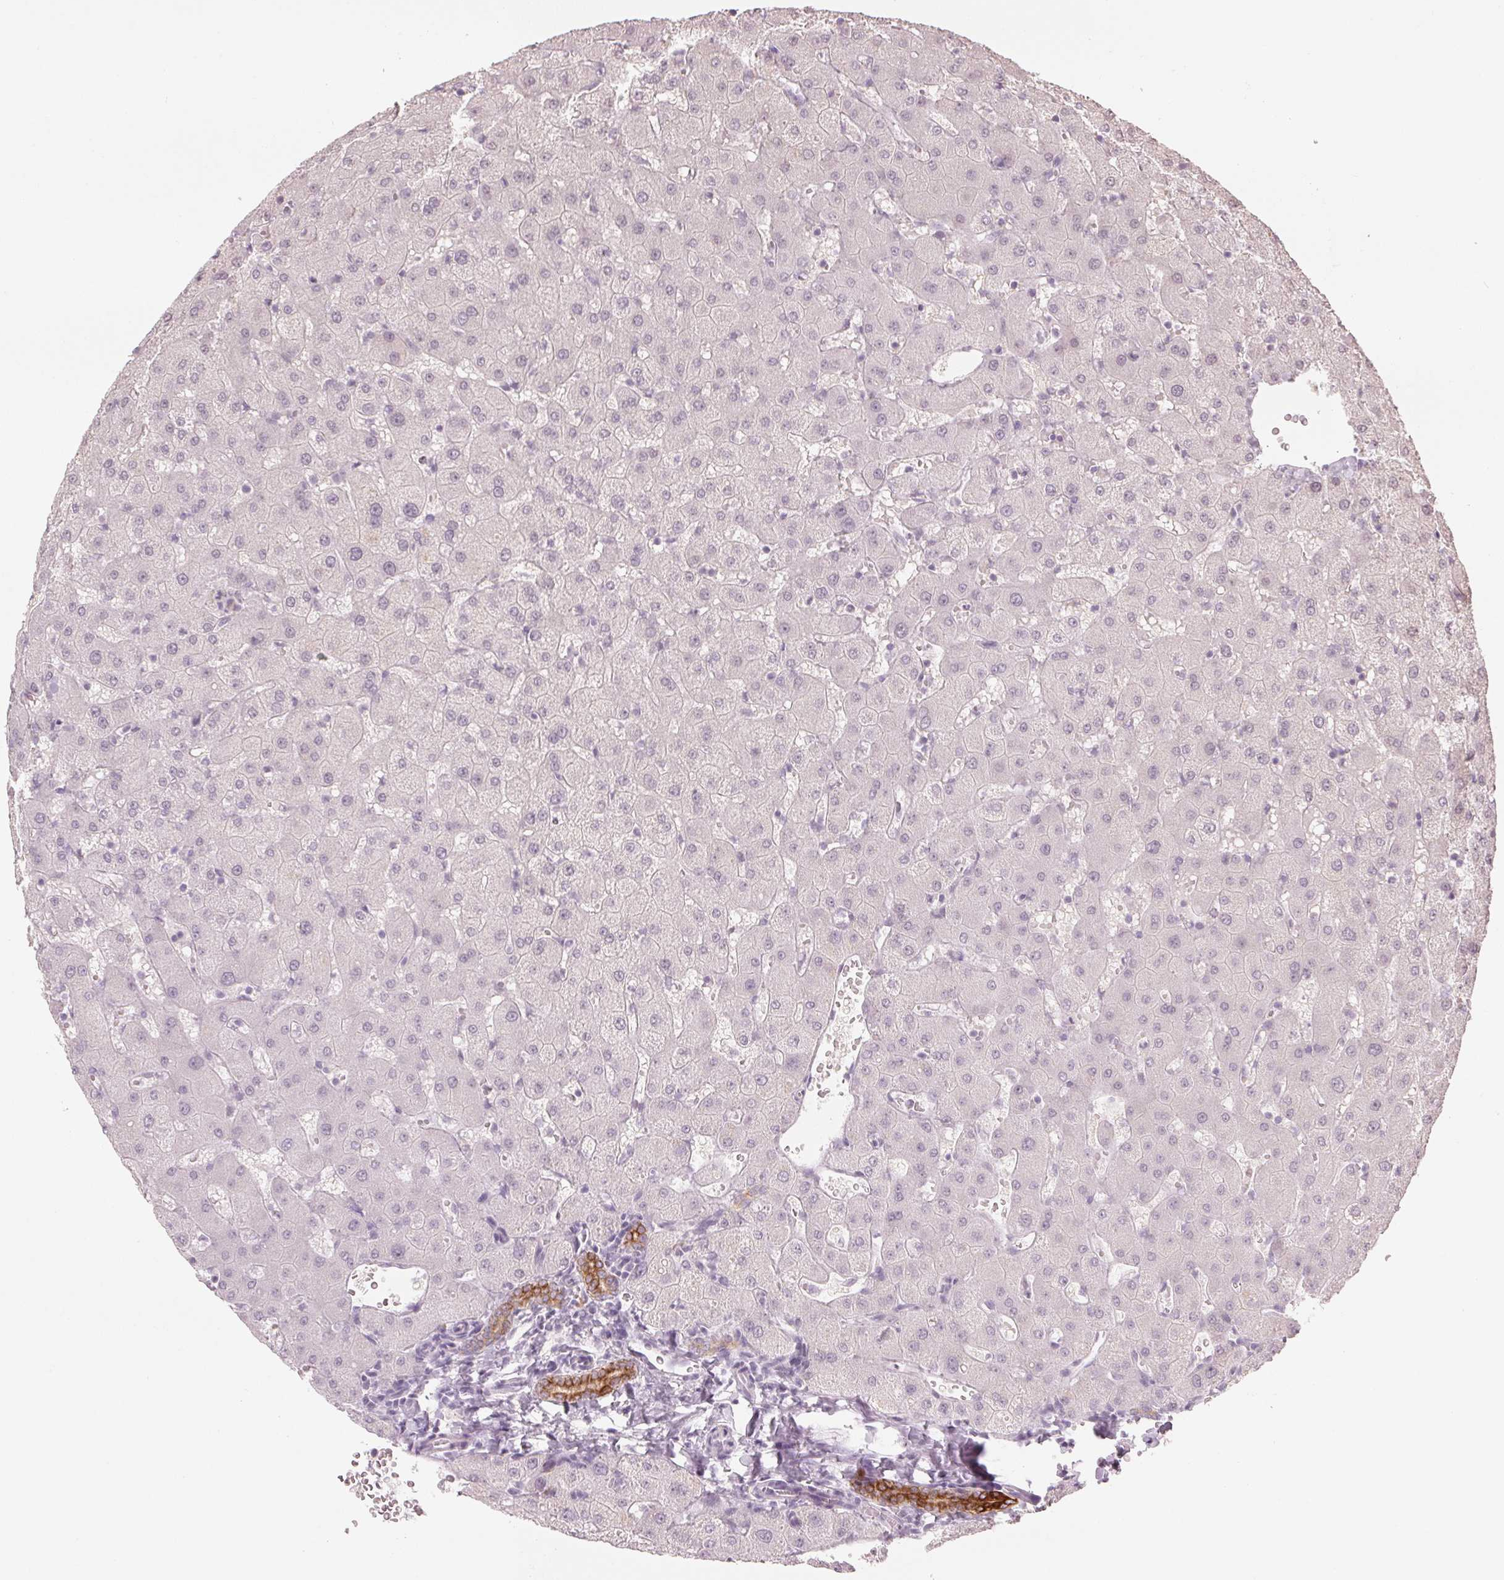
{"staining": {"intensity": "strong", "quantity": ">75%", "location": "cytoplasmic/membranous"}, "tissue": "liver", "cell_type": "Cholangiocytes", "image_type": "normal", "snomed": [{"axis": "morphology", "description": "Normal tissue, NOS"}, {"axis": "topography", "description": "Liver"}], "caption": "This is an image of immunohistochemistry (IHC) staining of benign liver, which shows strong staining in the cytoplasmic/membranous of cholangiocytes.", "gene": "SCTR", "patient": {"sex": "female", "age": 63}}